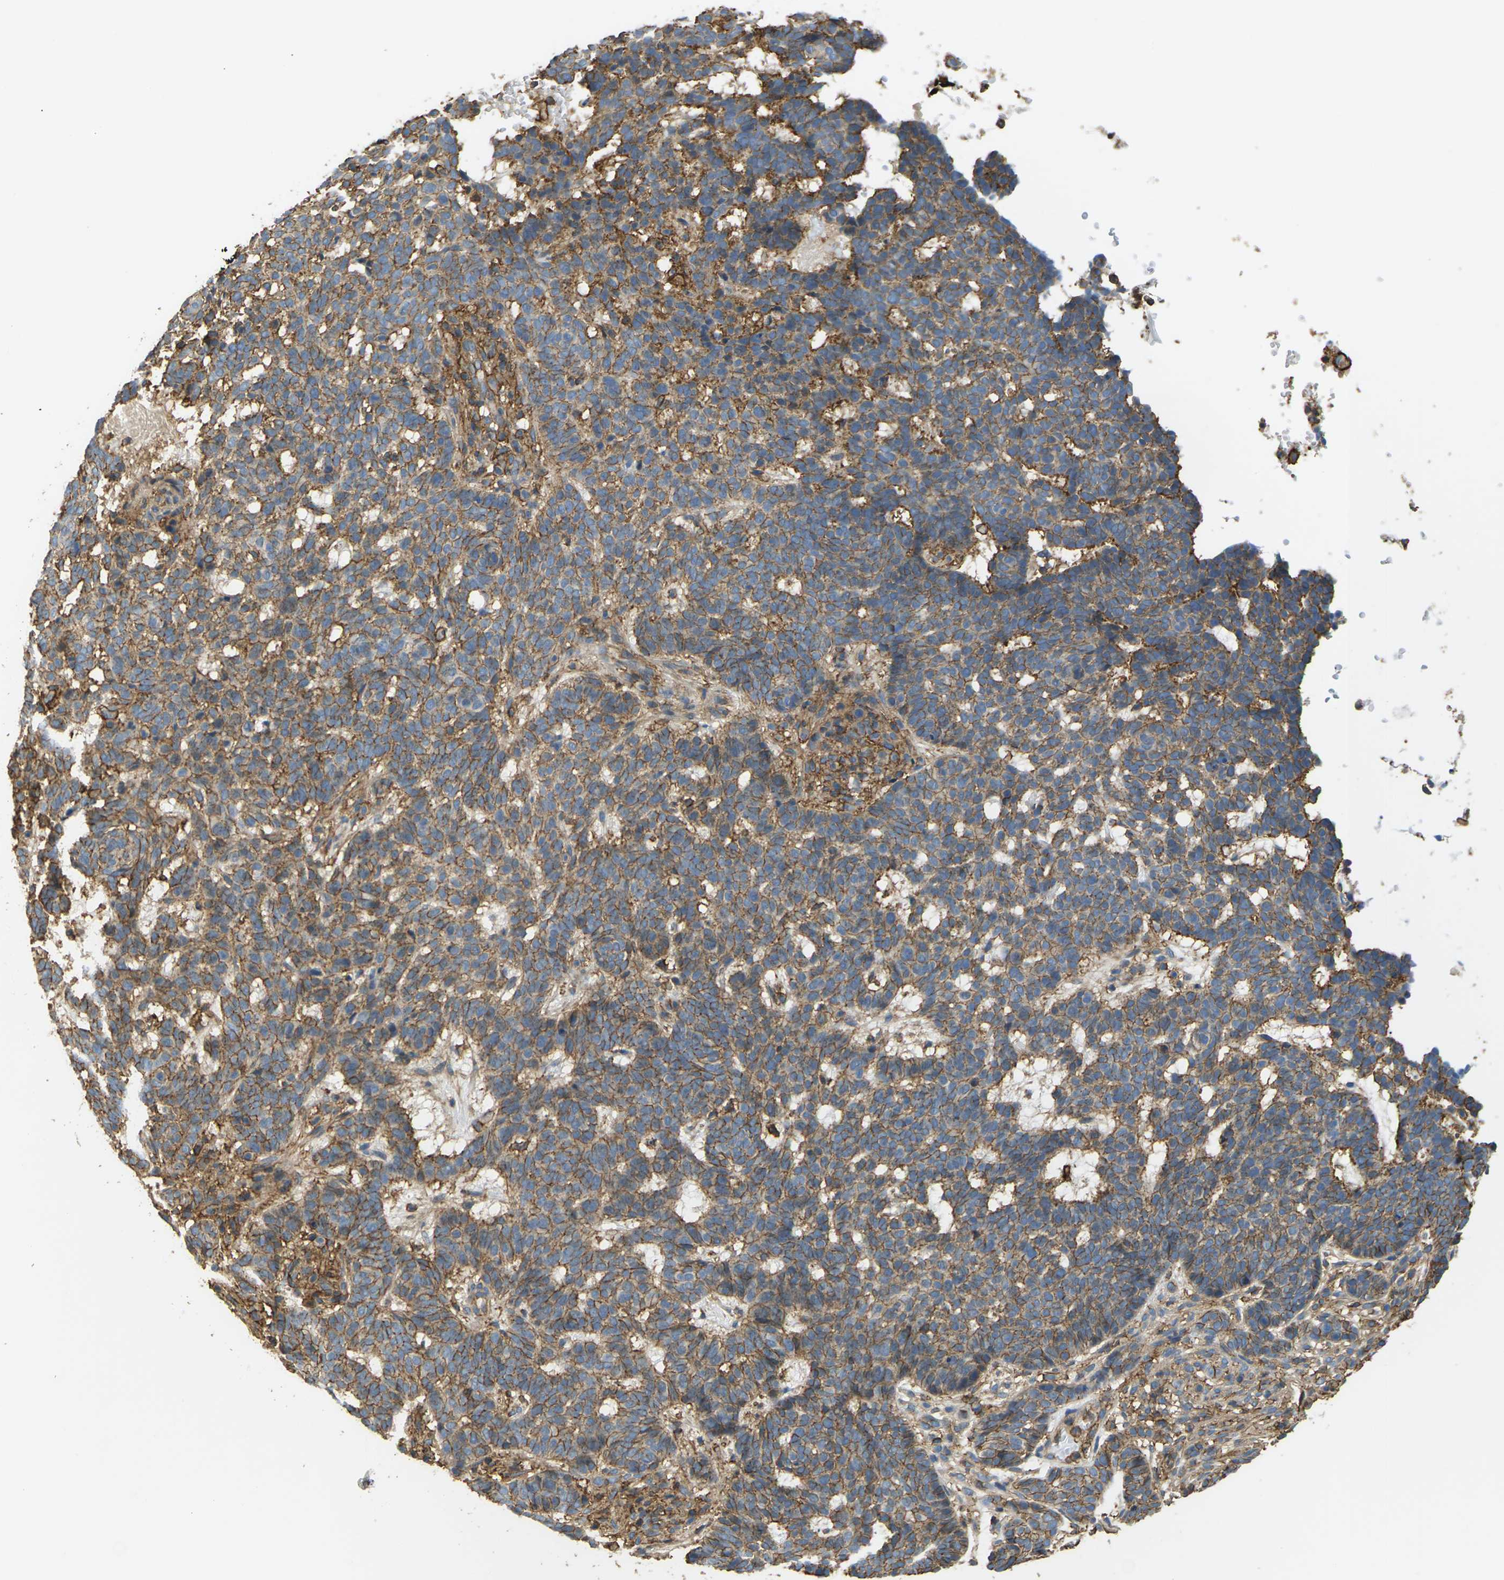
{"staining": {"intensity": "moderate", "quantity": "25%-75%", "location": "cytoplasmic/membranous"}, "tissue": "skin cancer", "cell_type": "Tumor cells", "image_type": "cancer", "snomed": [{"axis": "morphology", "description": "Basal cell carcinoma"}, {"axis": "topography", "description": "Skin"}], "caption": "Human skin basal cell carcinoma stained with a brown dye shows moderate cytoplasmic/membranous positive positivity in approximately 25%-75% of tumor cells.", "gene": "IQGAP1", "patient": {"sex": "male", "age": 85}}